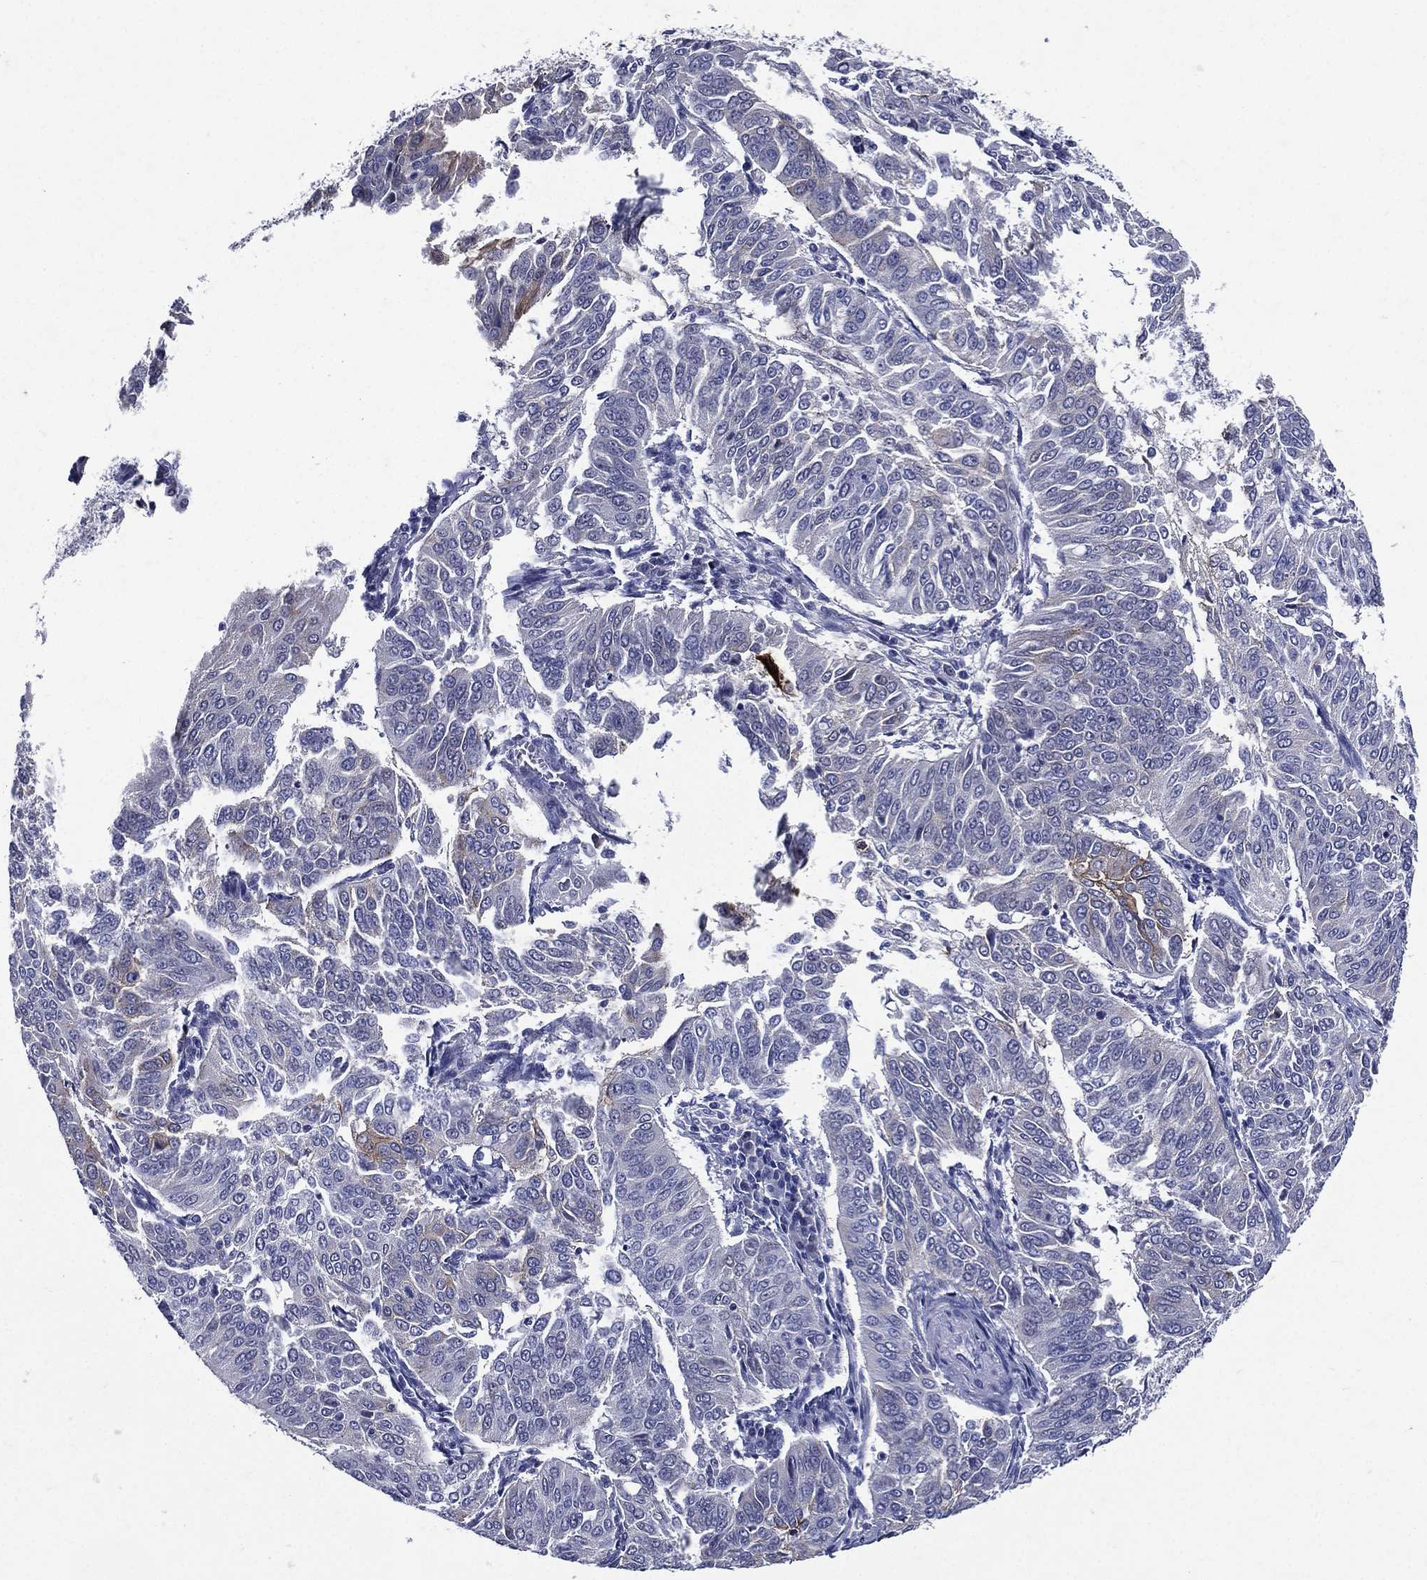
{"staining": {"intensity": "negative", "quantity": "none", "location": "none"}, "tissue": "cervical cancer", "cell_type": "Tumor cells", "image_type": "cancer", "snomed": [{"axis": "morphology", "description": "Normal tissue, NOS"}, {"axis": "morphology", "description": "Squamous cell carcinoma, NOS"}, {"axis": "topography", "description": "Cervix"}], "caption": "Image shows no protein positivity in tumor cells of squamous cell carcinoma (cervical) tissue.", "gene": "TGM1", "patient": {"sex": "female", "age": 39}}